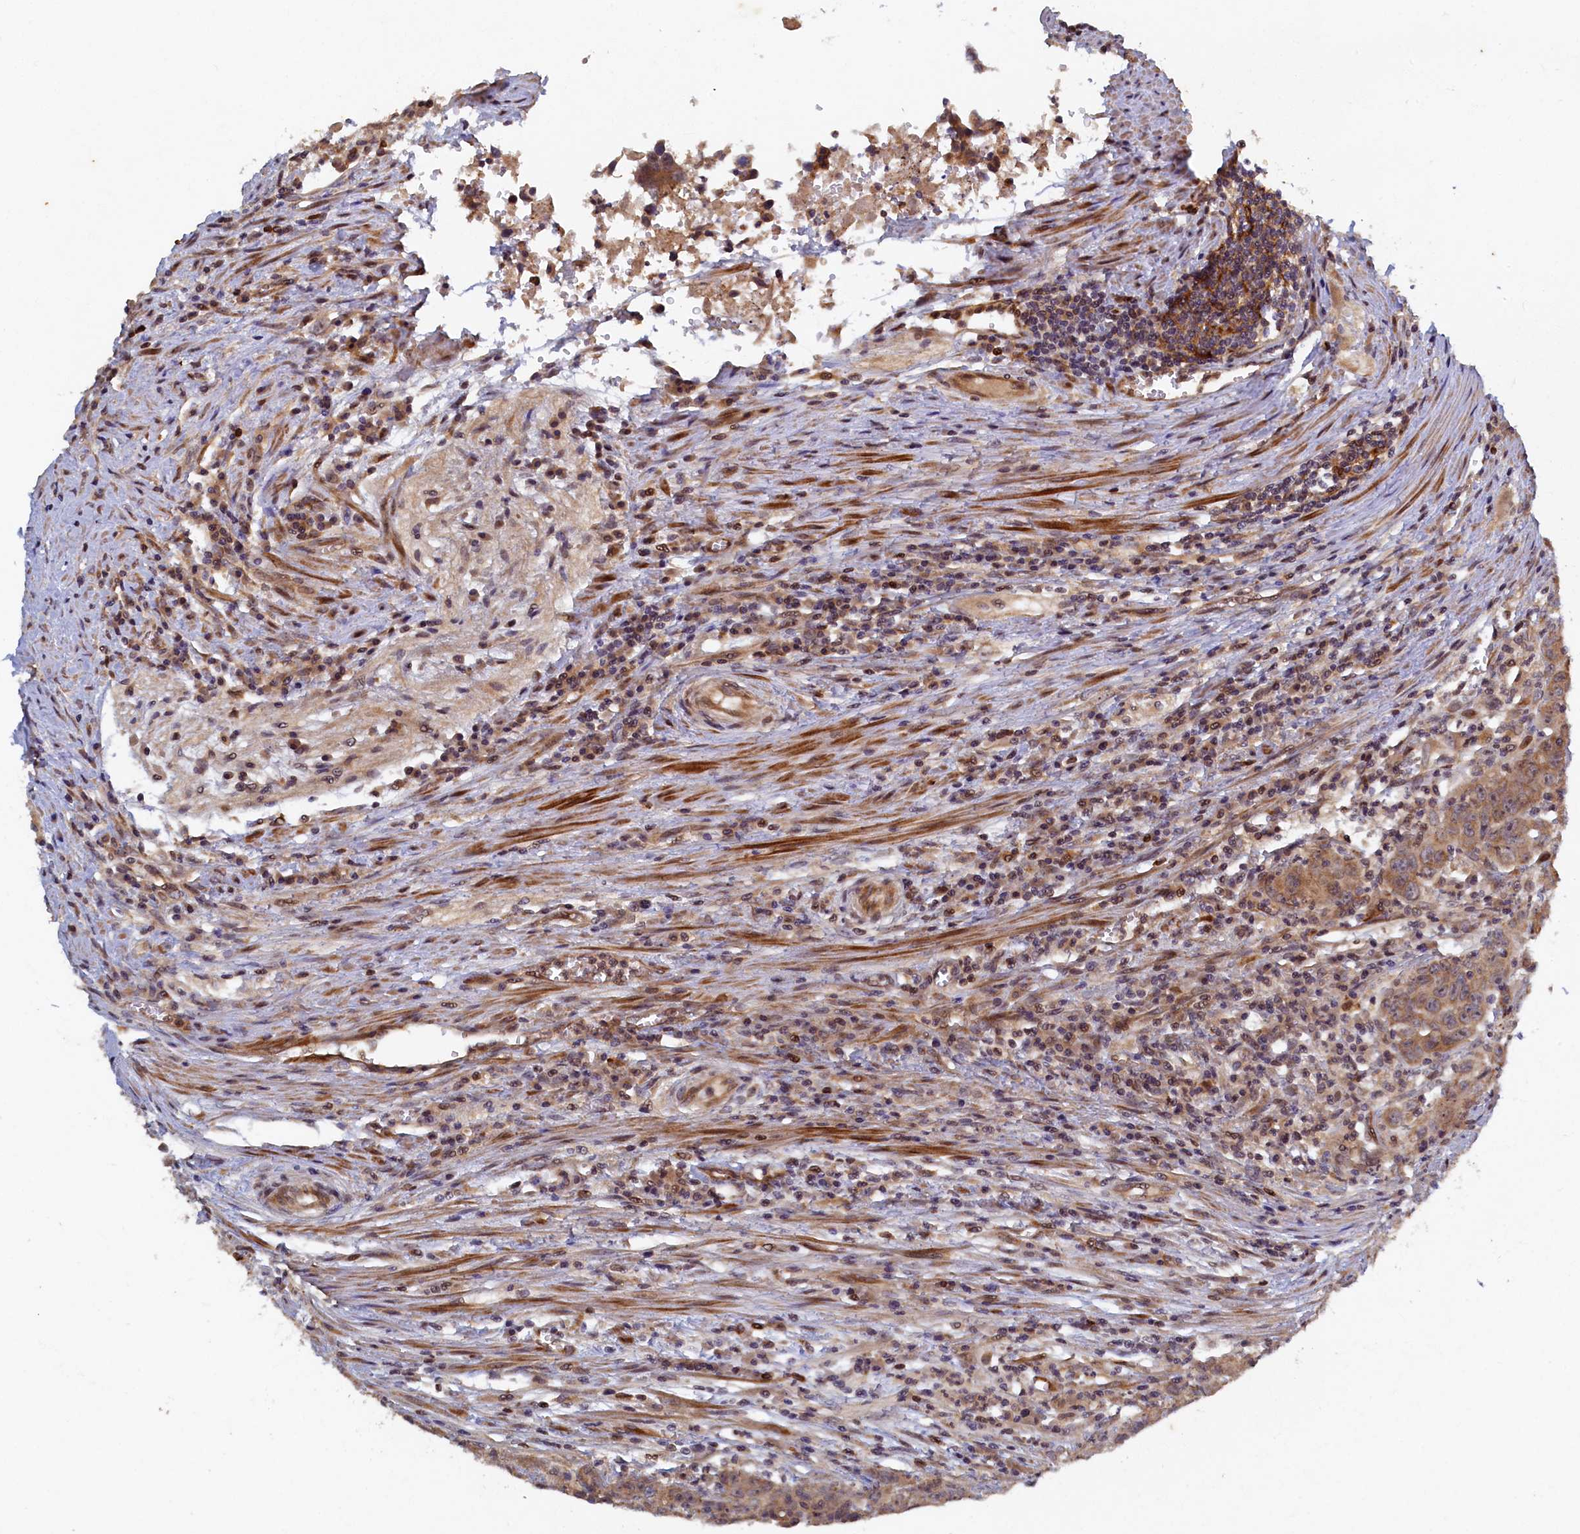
{"staining": {"intensity": "moderate", "quantity": ">75%", "location": "cytoplasmic/membranous"}, "tissue": "colorectal cancer", "cell_type": "Tumor cells", "image_type": "cancer", "snomed": [{"axis": "morphology", "description": "Adenocarcinoma, NOS"}, {"axis": "topography", "description": "Colon"}], "caption": "This is a micrograph of immunohistochemistry (IHC) staining of colorectal cancer, which shows moderate positivity in the cytoplasmic/membranous of tumor cells.", "gene": "CEP20", "patient": {"sex": "male", "age": 62}}